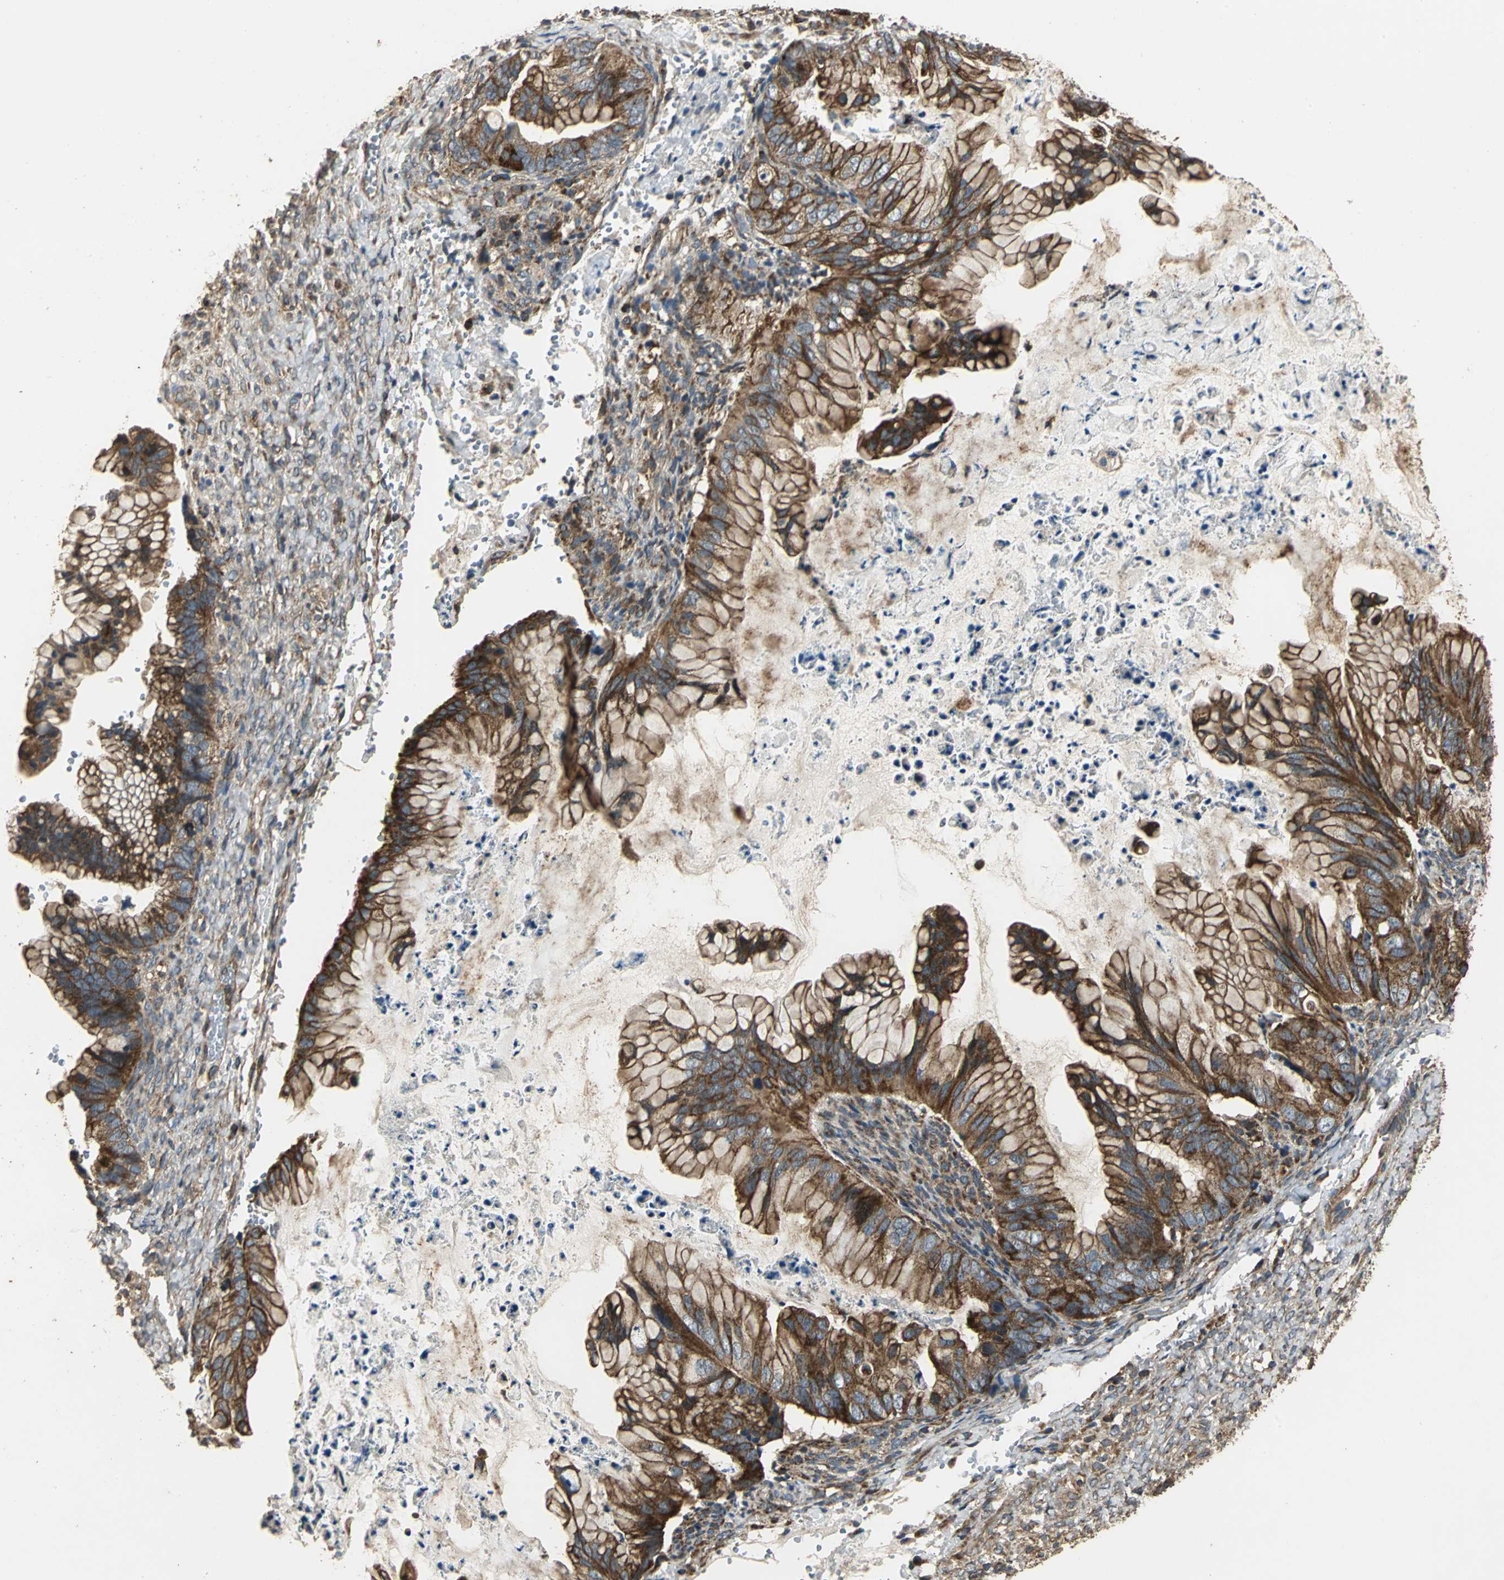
{"staining": {"intensity": "strong", "quantity": ">75%", "location": "cytoplasmic/membranous"}, "tissue": "ovarian cancer", "cell_type": "Tumor cells", "image_type": "cancer", "snomed": [{"axis": "morphology", "description": "Cystadenocarcinoma, mucinous, NOS"}, {"axis": "topography", "description": "Ovary"}], "caption": "This photomicrograph exhibits mucinous cystadenocarcinoma (ovarian) stained with immunohistochemistry (IHC) to label a protein in brown. The cytoplasmic/membranous of tumor cells show strong positivity for the protein. Nuclei are counter-stained blue.", "gene": "KANK1", "patient": {"sex": "female", "age": 36}}